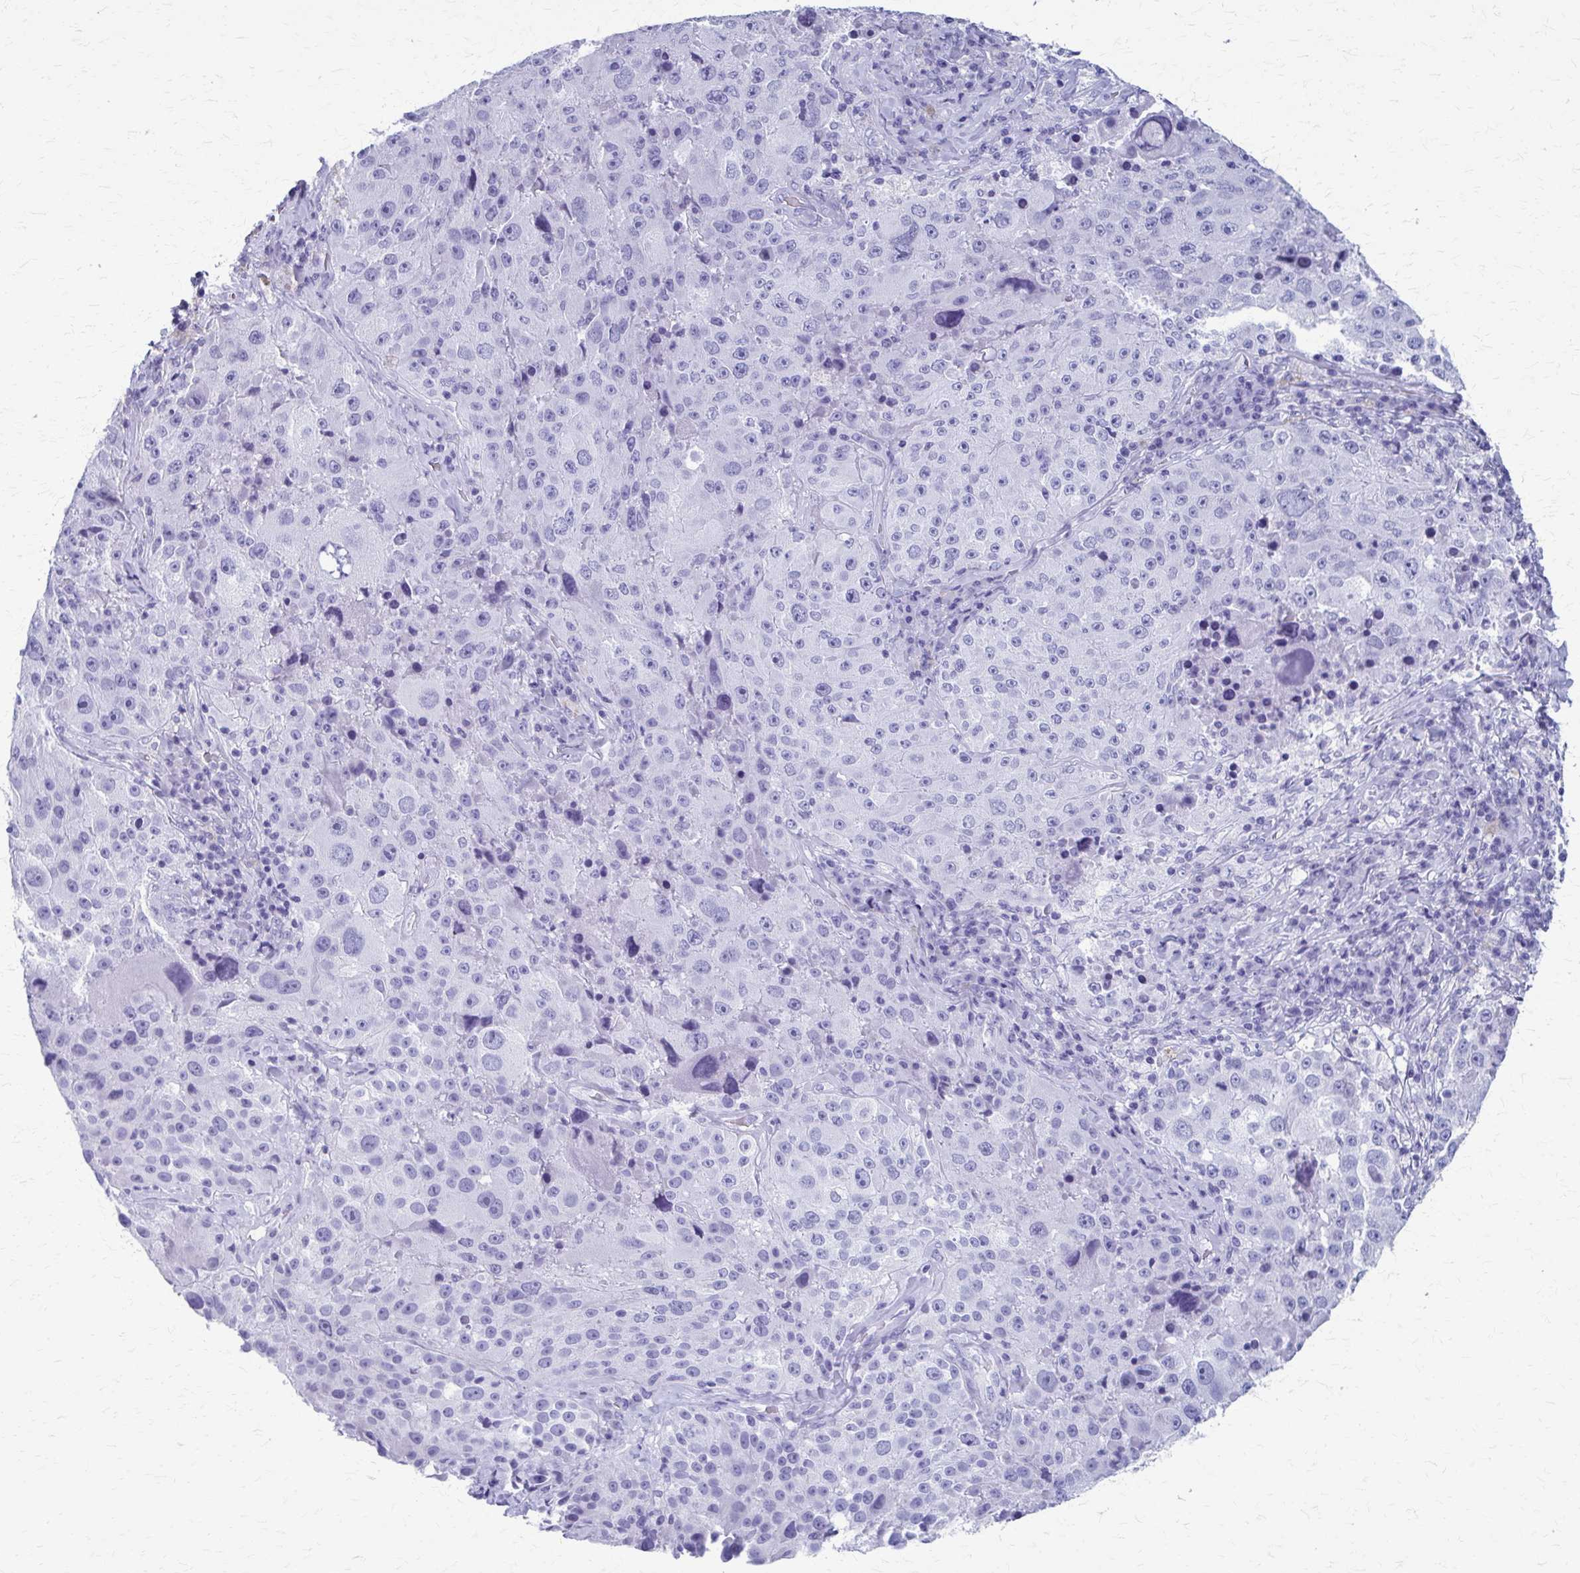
{"staining": {"intensity": "negative", "quantity": "none", "location": "none"}, "tissue": "melanoma", "cell_type": "Tumor cells", "image_type": "cancer", "snomed": [{"axis": "morphology", "description": "Malignant melanoma, Metastatic site"}, {"axis": "topography", "description": "Lymph node"}], "caption": "The IHC histopathology image has no significant positivity in tumor cells of melanoma tissue.", "gene": "CELF5", "patient": {"sex": "male", "age": 62}}